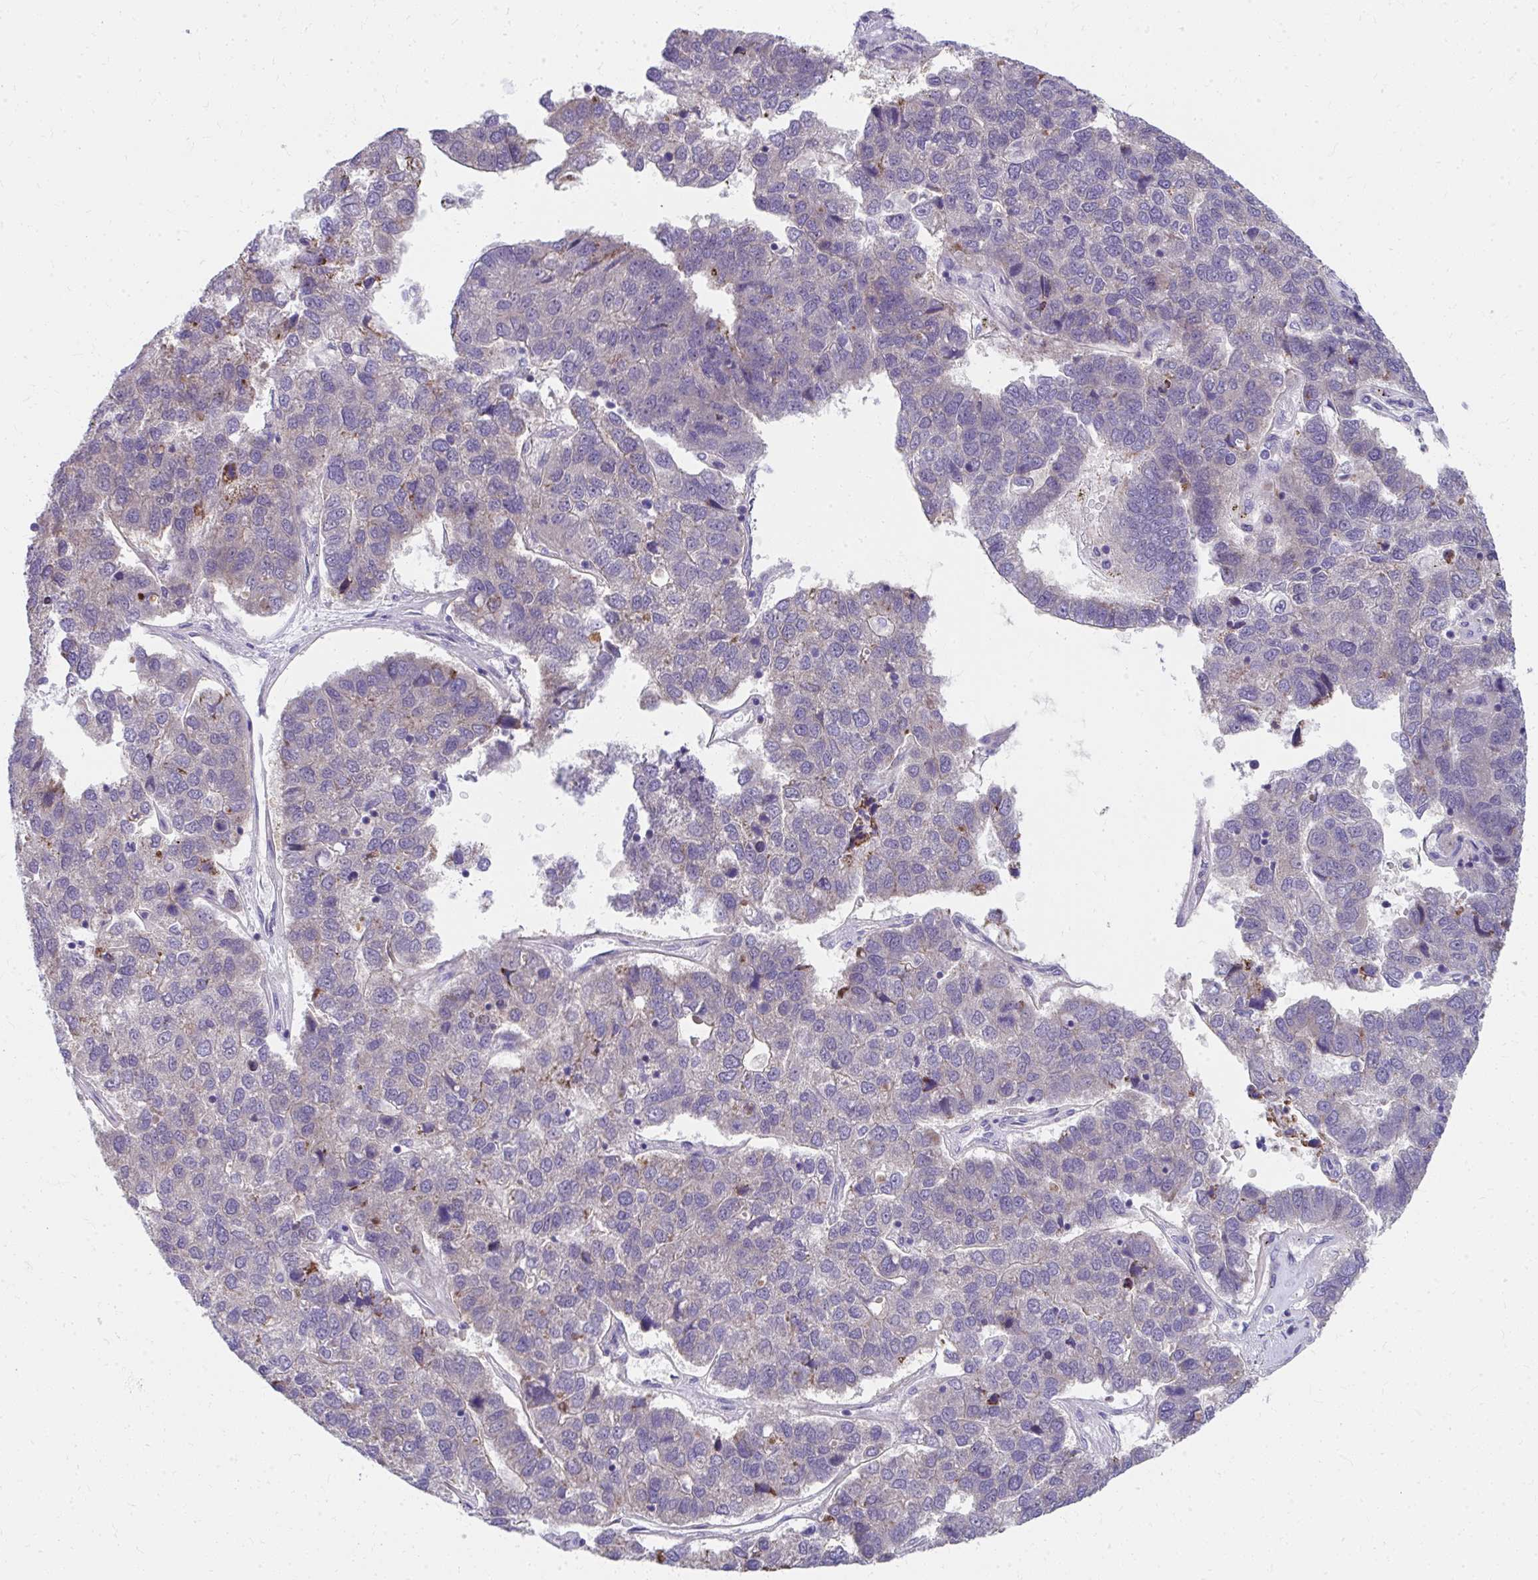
{"staining": {"intensity": "negative", "quantity": "none", "location": "none"}, "tissue": "pancreatic cancer", "cell_type": "Tumor cells", "image_type": "cancer", "snomed": [{"axis": "morphology", "description": "Adenocarcinoma, NOS"}, {"axis": "topography", "description": "Pancreas"}], "caption": "High magnification brightfield microscopy of pancreatic adenocarcinoma stained with DAB (3,3'-diaminobenzidine) (brown) and counterstained with hematoxylin (blue): tumor cells show no significant expression.", "gene": "IL37", "patient": {"sex": "female", "age": 61}}